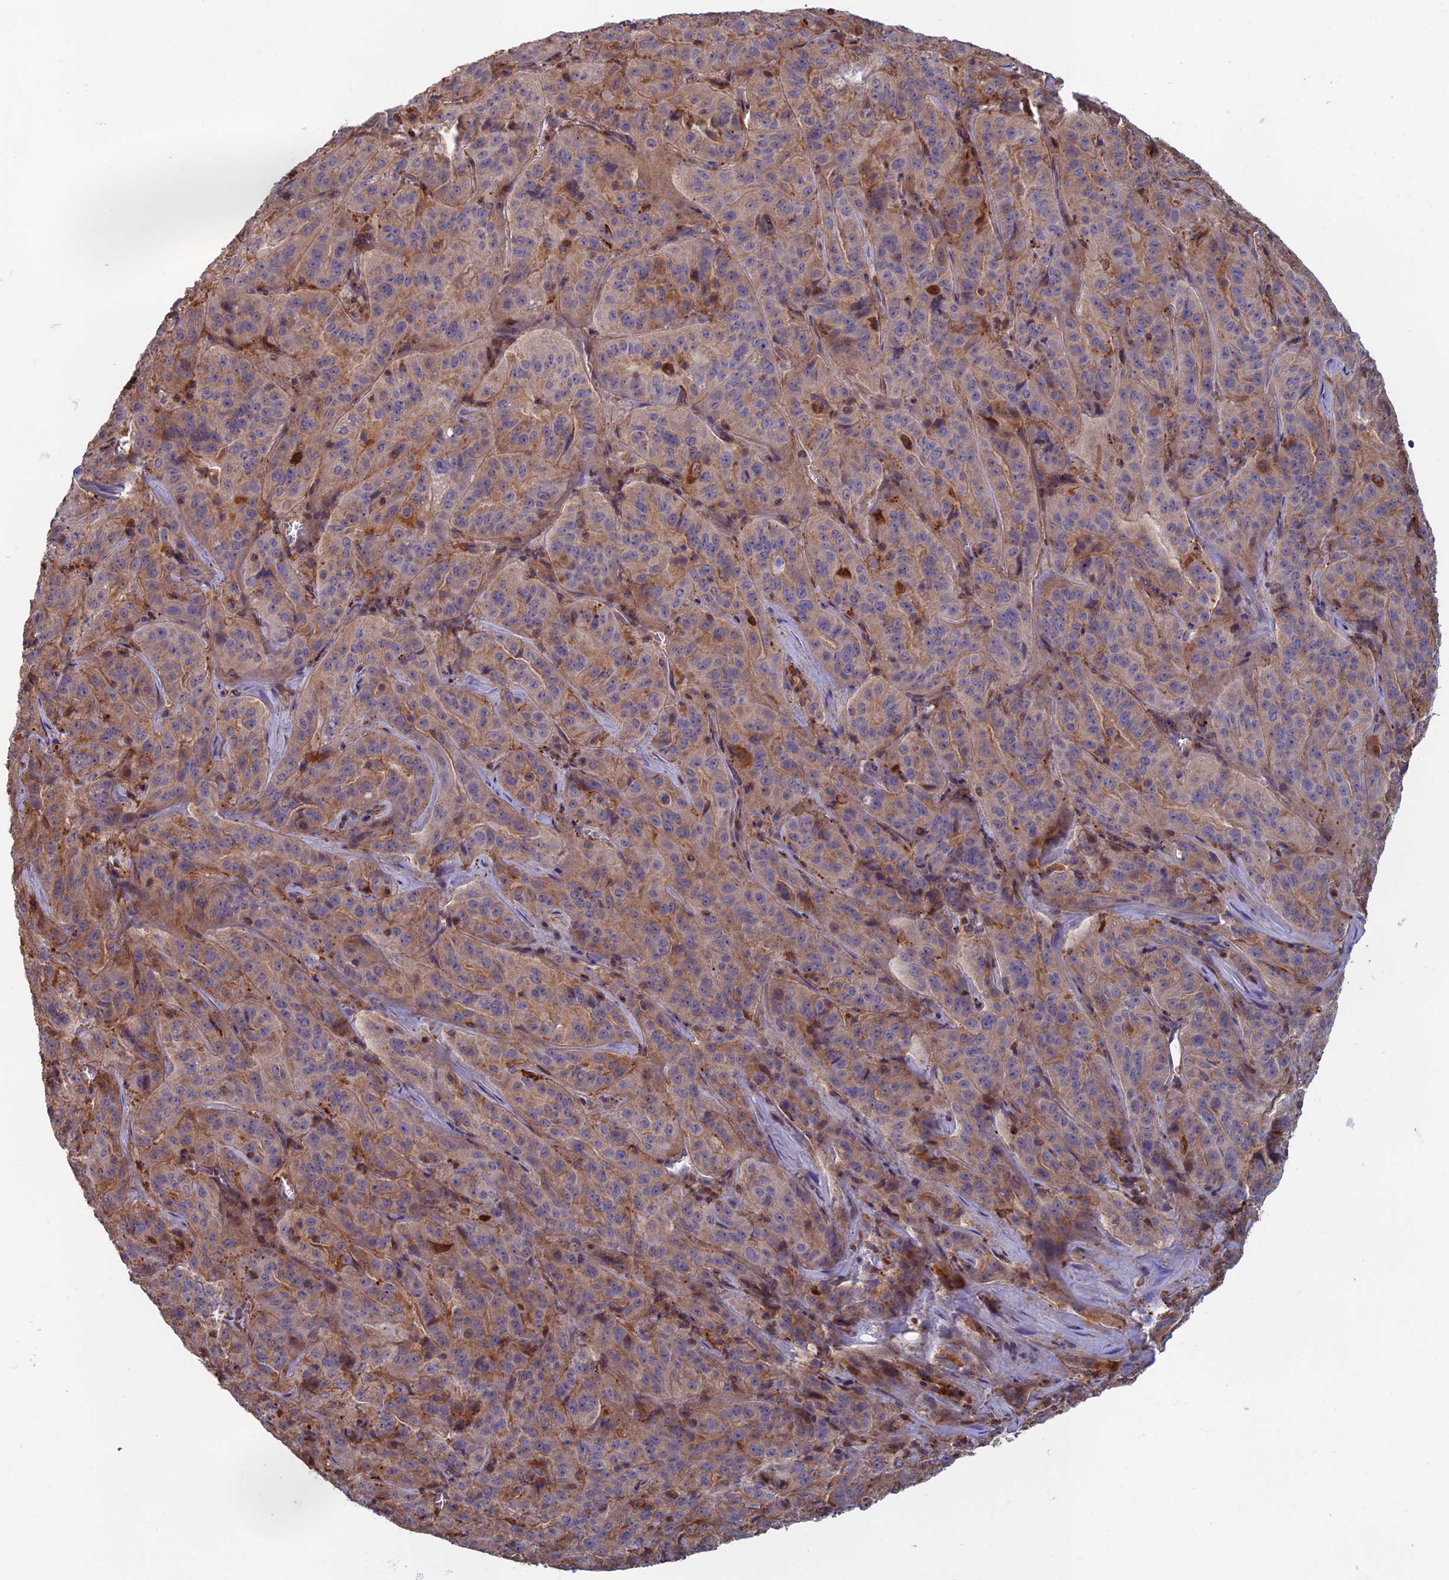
{"staining": {"intensity": "weak", "quantity": "<25%", "location": "cytoplasmic/membranous"}, "tissue": "pancreatic cancer", "cell_type": "Tumor cells", "image_type": "cancer", "snomed": [{"axis": "morphology", "description": "Adenocarcinoma, NOS"}, {"axis": "topography", "description": "Pancreas"}], "caption": "High power microscopy photomicrograph of an IHC micrograph of pancreatic cancer, revealing no significant expression in tumor cells.", "gene": "C15orf62", "patient": {"sex": "male", "age": 63}}